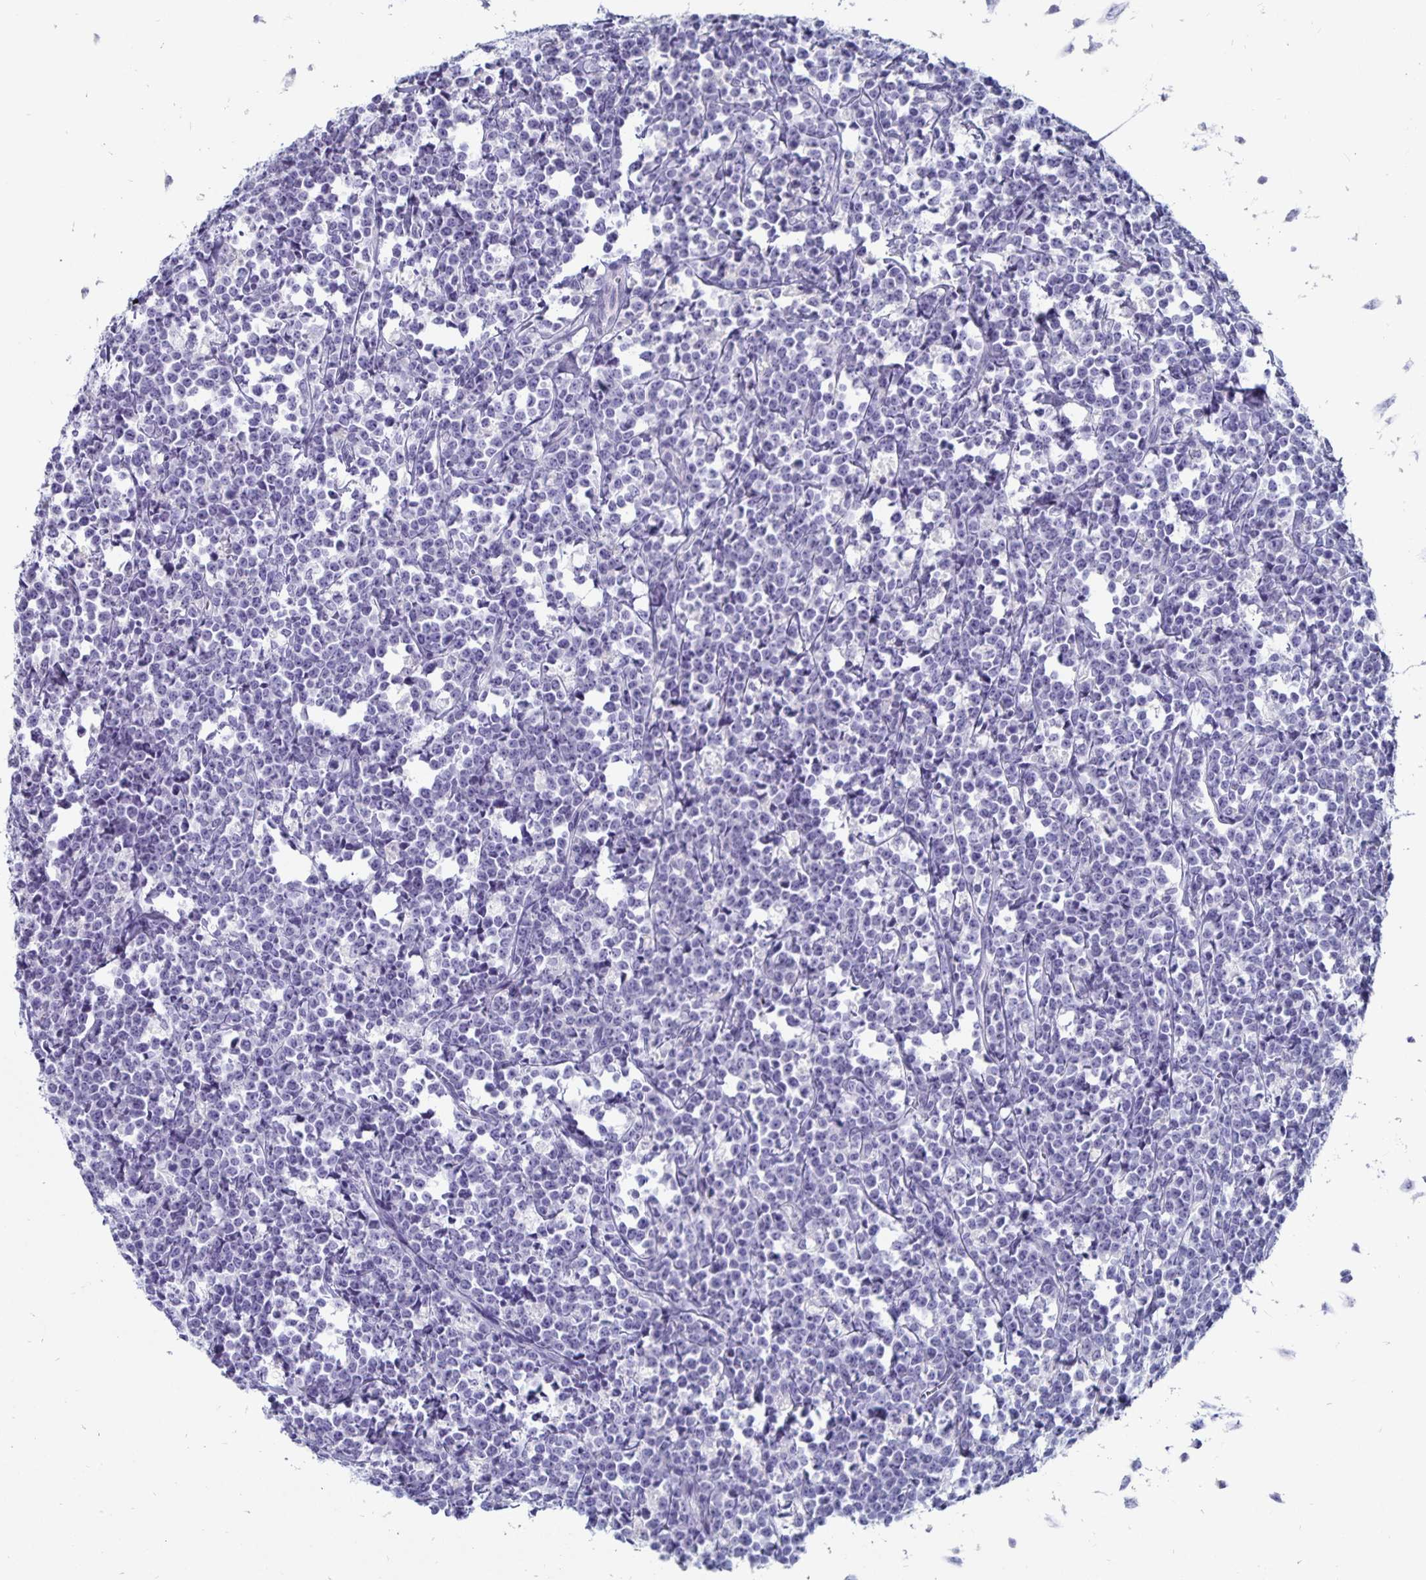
{"staining": {"intensity": "negative", "quantity": "none", "location": "none"}, "tissue": "lymphoma", "cell_type": "Tumor cells", "image_type": "cancer", "snomed": [{"axis": "morphology", "description": "Malignant lymphoma, non-Hodgkin's type, High grade"}, {"axis": "topography", "description": "Small intestine"}], "caption": "Tumor cells show no significant protein staining in high-grade malignant lymphoma, non-Hodgkin's type.", "gene": "CFAP69", "patient": {"sex": "female", "age": 56}}